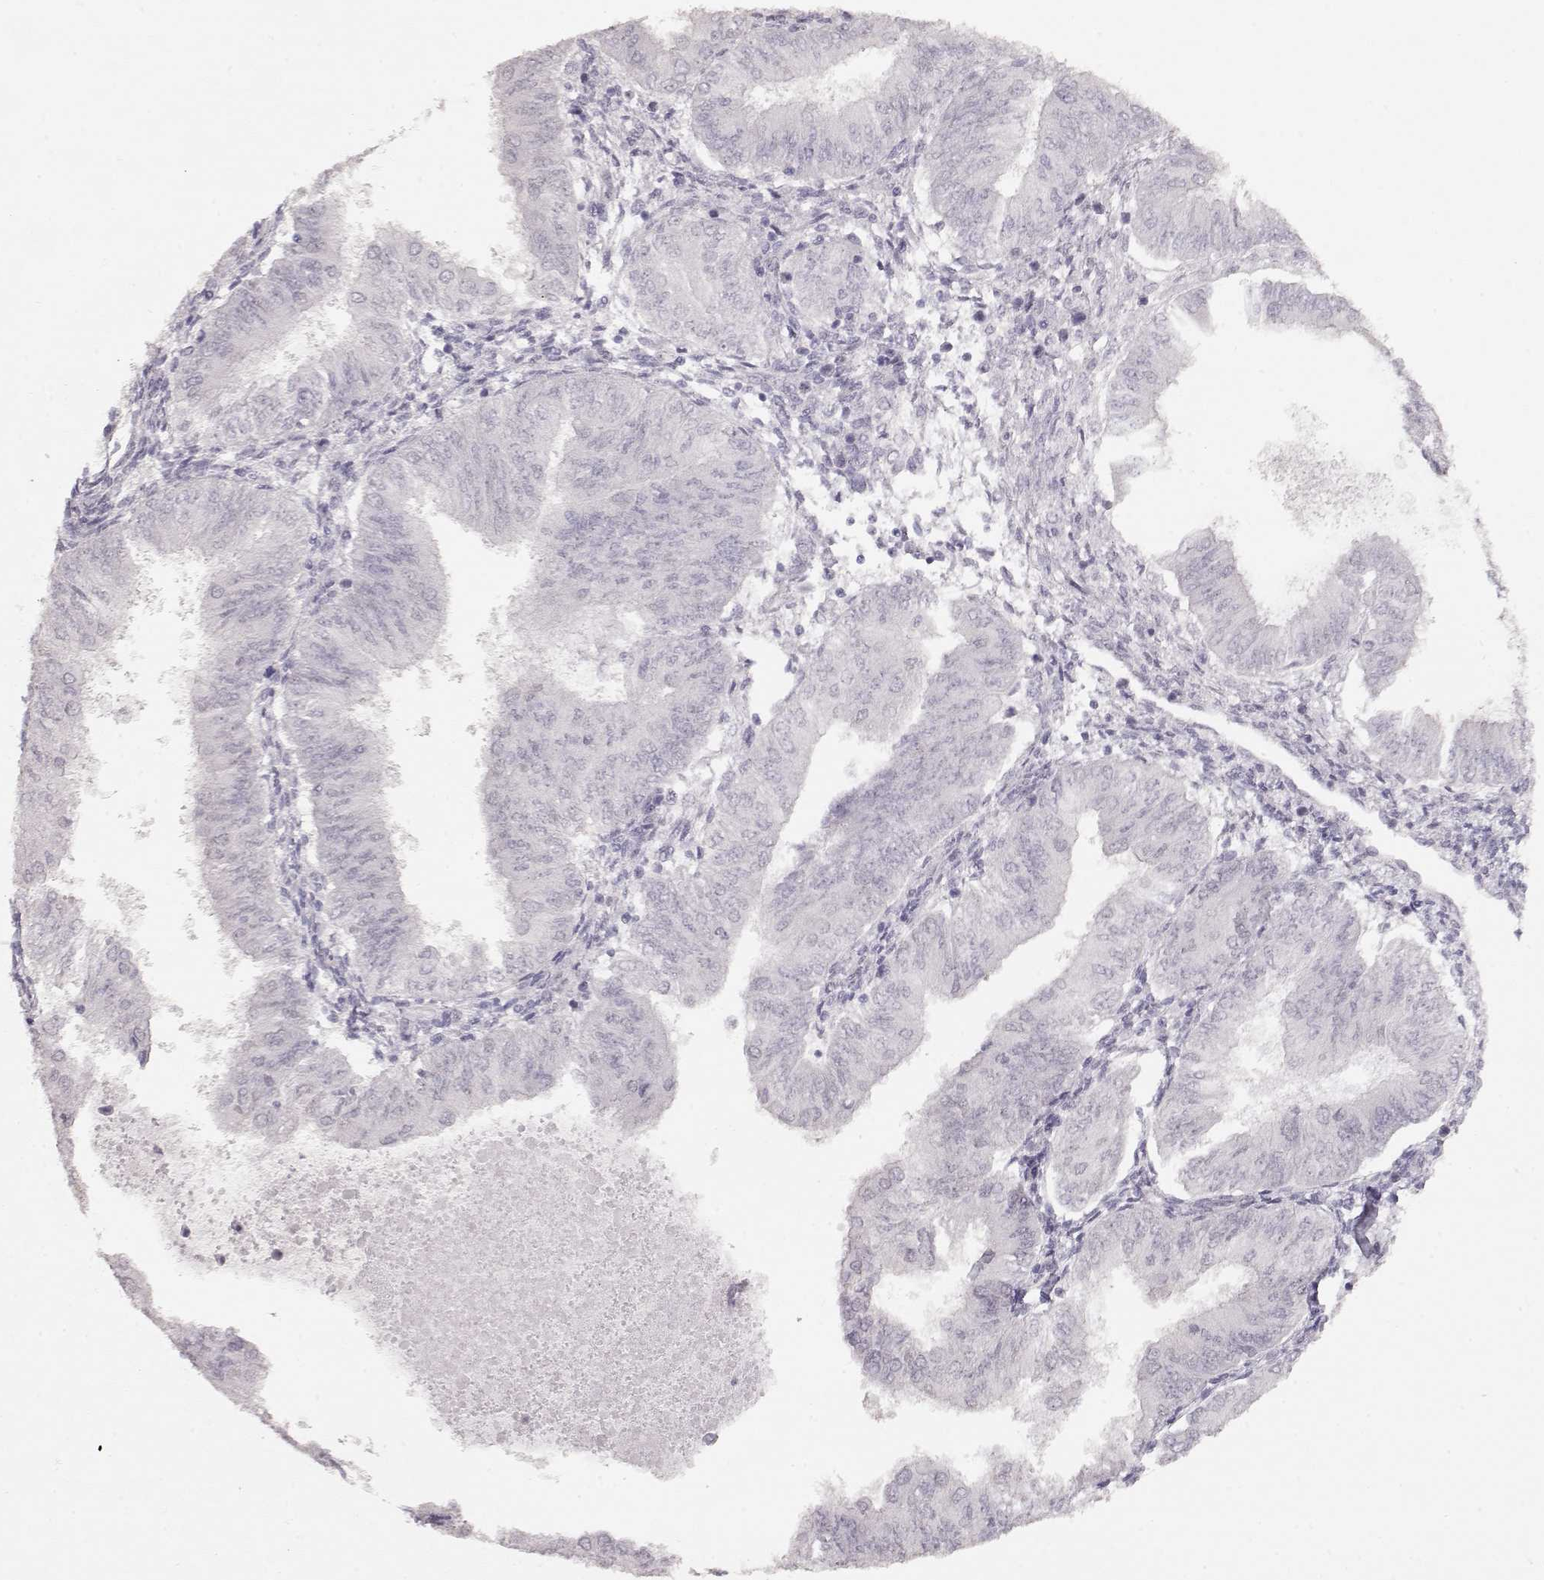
{"staining": {"intensity": "negative", "quantity": "none", "location": "none"}, "tissue": "endometrial cancer", "cell_type": "Tumor cells", "image_type": "cancer", "snomed": [{"axis": "morphology", "description": "Adenocarcinoma, NOS"}, {"axis": "topography", "description": "Endometrium"}], "caption": "Immunohistochemical staining of adenocarcinoma (endometrial) reveals no significant staining in tumor cells. Nuclei are stained in blue.", "gene": "PCP4", "patient": {"sex": "female", "age": 53}}